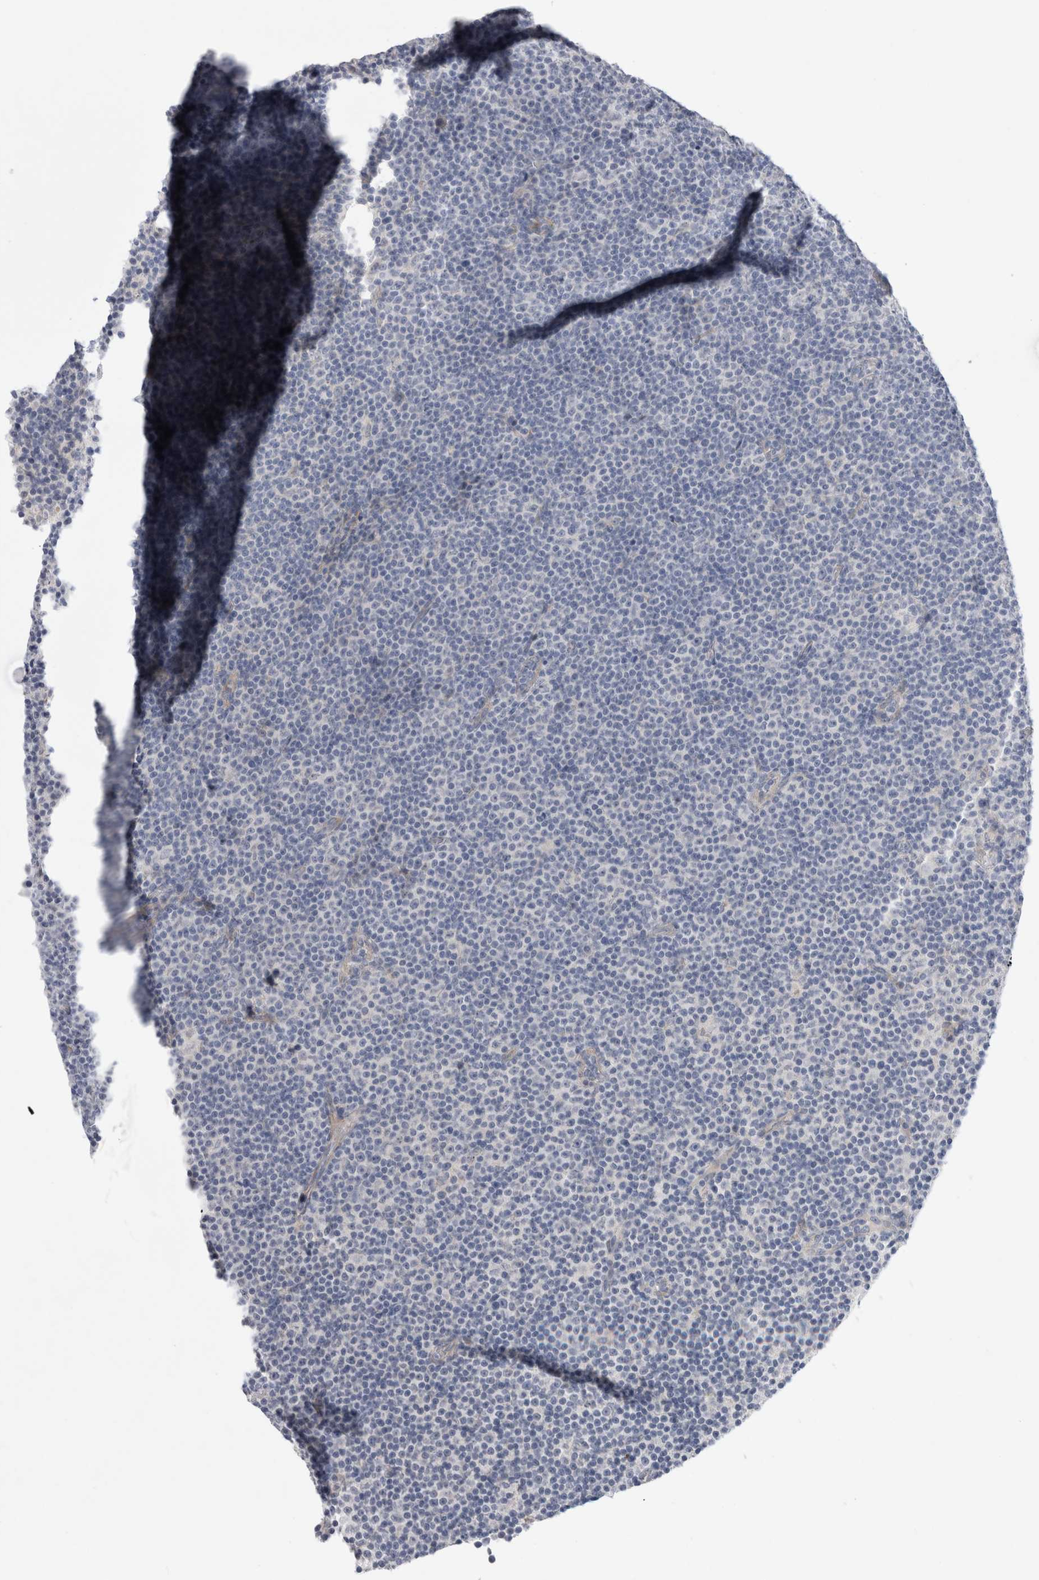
{"staining": {"intensity": "negative", "quantity": "none", "location": "none"}, "tissue": "lymphoma", "cell_type": "Tumor cells", "image_type": "cancer", "snomed": [{"axis": "morphology", "description": "Malignant lymphoma, non-Hodgkin's type, Low grade"}, {"axis": "topography", "description": "Lymph node"}], "caption": "Tumor cells are negative for brown protein staining in lymphoma. Nuclei are stained in blue.", "gene": "GAA", "patient": {"sex": "female", "age": 67}}